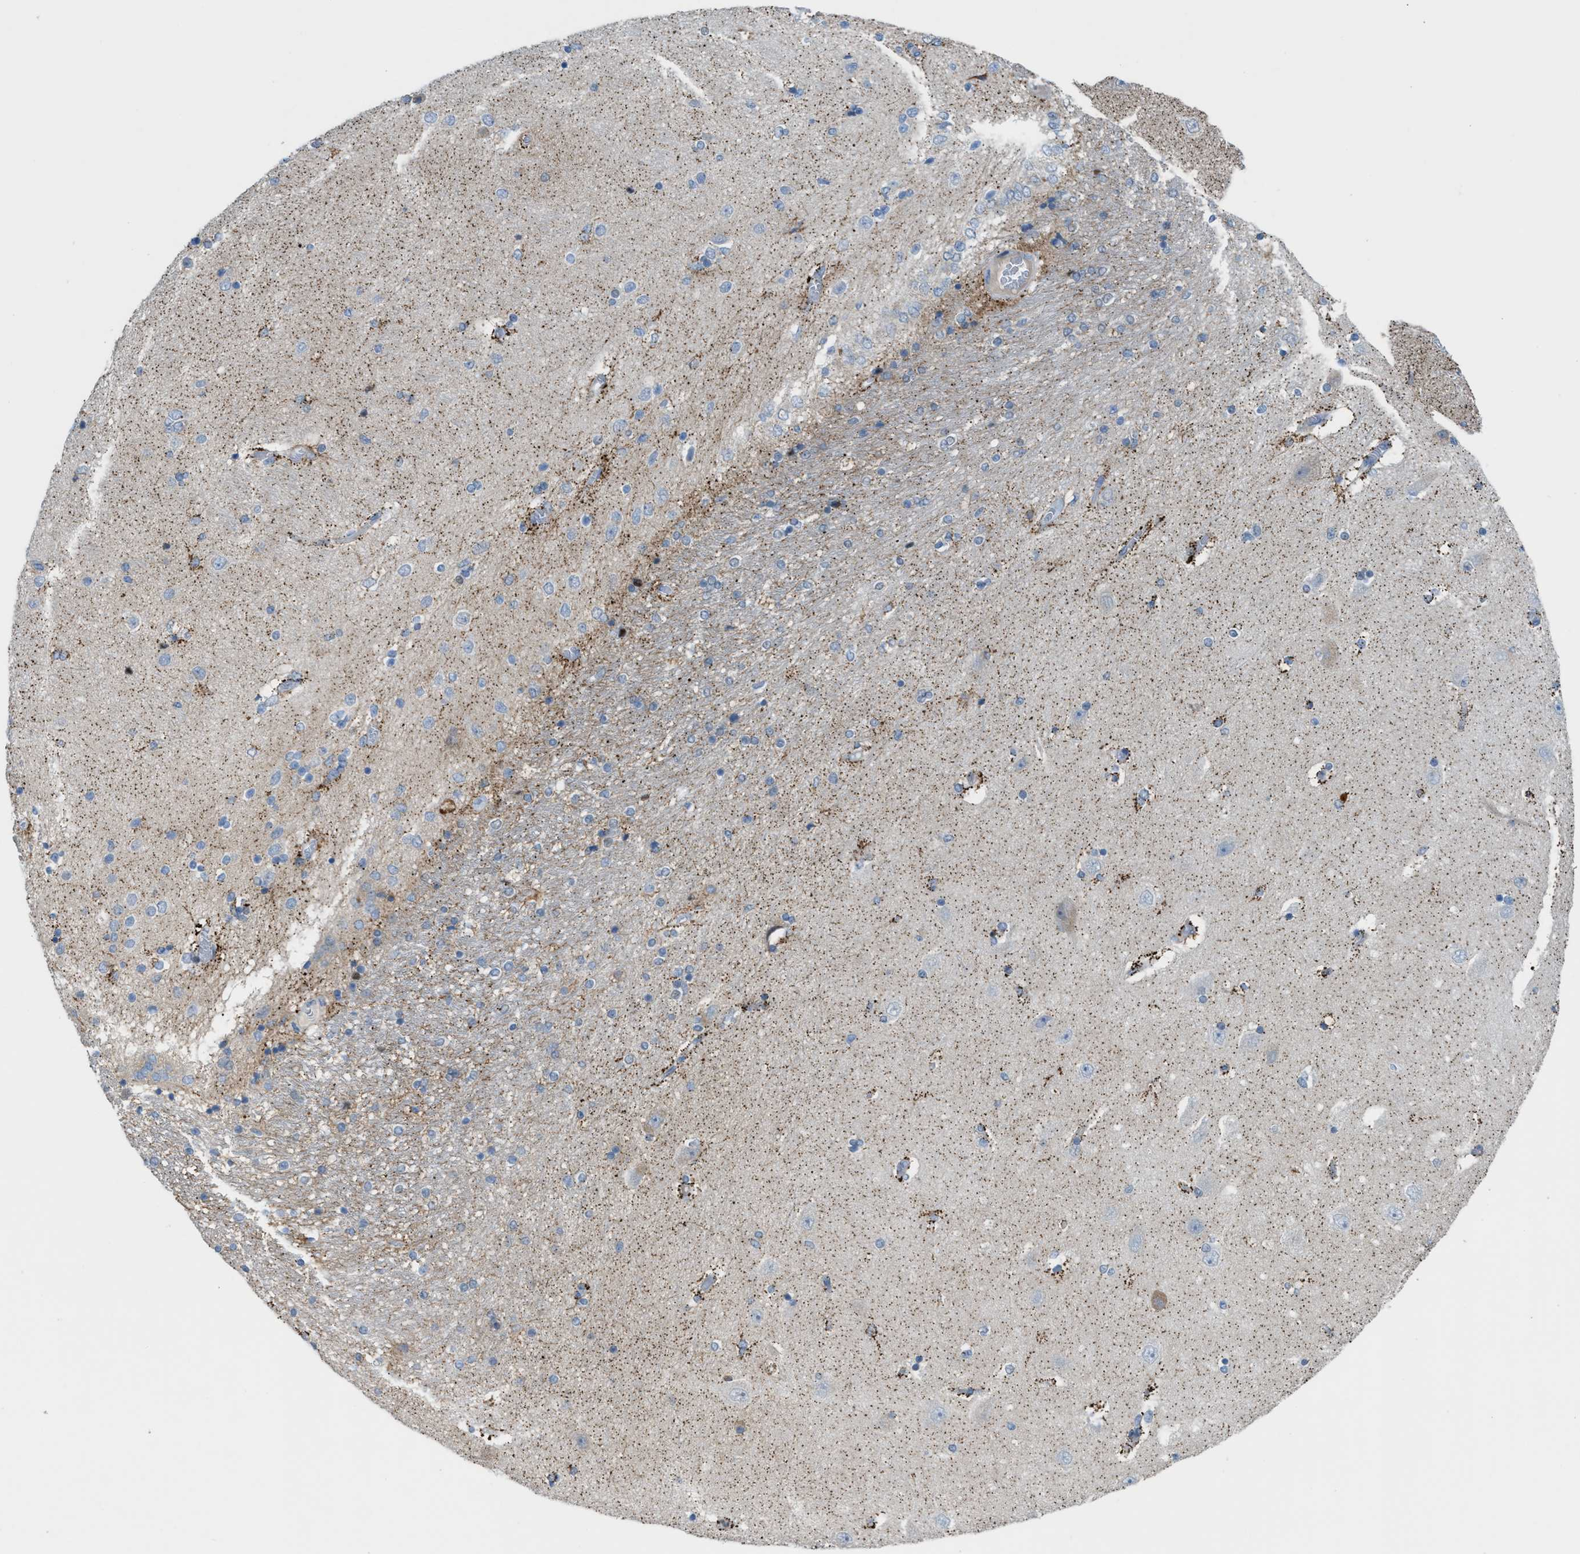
{"staining": {"intensity": "moderate", "quantity": "<25%", "location": "cytoplasmic/membranous"}, "tissue": "hippocampus", "cell_type": "Glial cells", "image_type": "normal", "snomed": [{"axis": "morphology", "description": "Normal tissue, NOS"}, {"axis": "topography", "description": "Hippocampus"}], "caption": "About <25% of glial cells in normal human hippocampus reveal moderate cytoplasmic/membranous protein staining as visualized by brown immunohistochemical staining.", "gene": "PPM1D", "patient": {"sex": "female", "age": 54}}